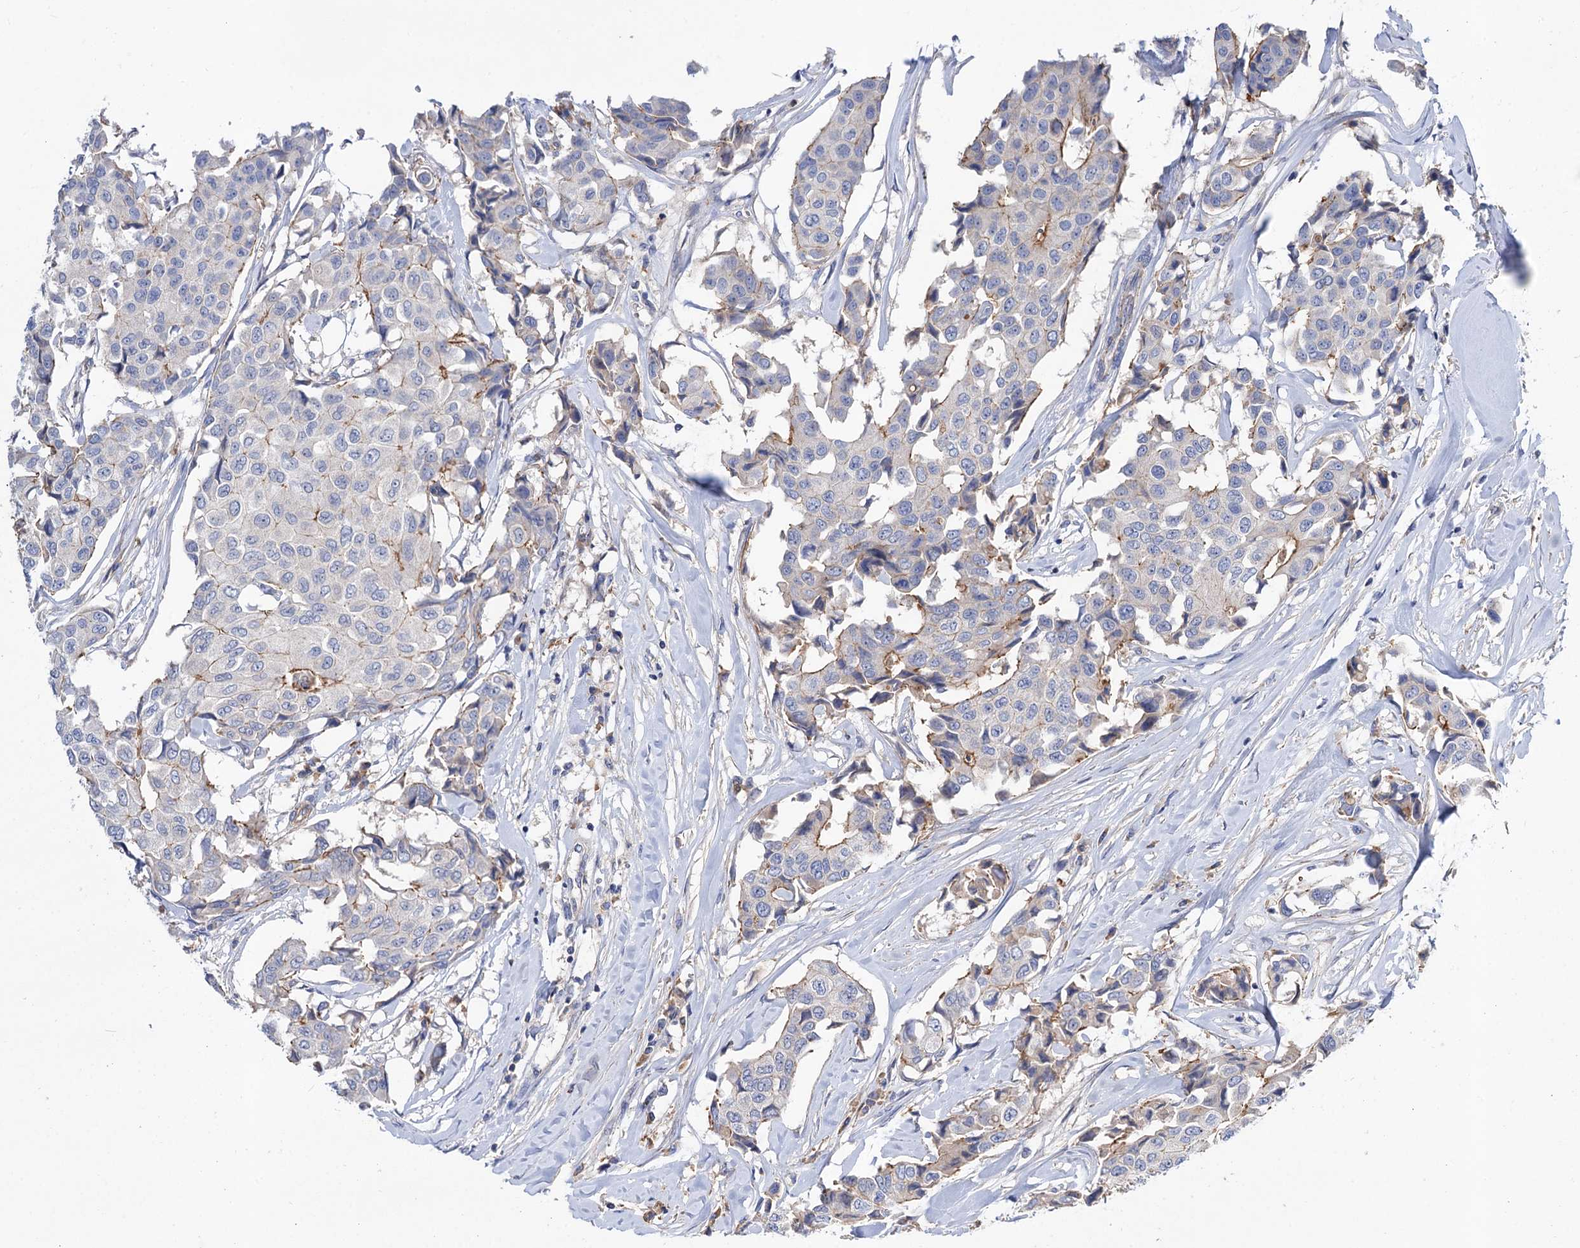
{"staining": {"intensity": "moderate", "quantity": "<25%", "location": "cytoplasmic/membranous"}, "tissue": "breast cancer", "cell_type": "Tumor cells", "image_type": "cancer", "snomed": [{"axis": "morphology", "description": "Duct carcinoma"}, {"axis": "topography", "description": "Breast"}], "caption": "Human breast cancer (infiltrating ductal carcinoma) stained with a protein marker displays moderate staining in tumor cells.", "gene": "NUDCD2", "patient": {"sex": "female", "age": 80}}